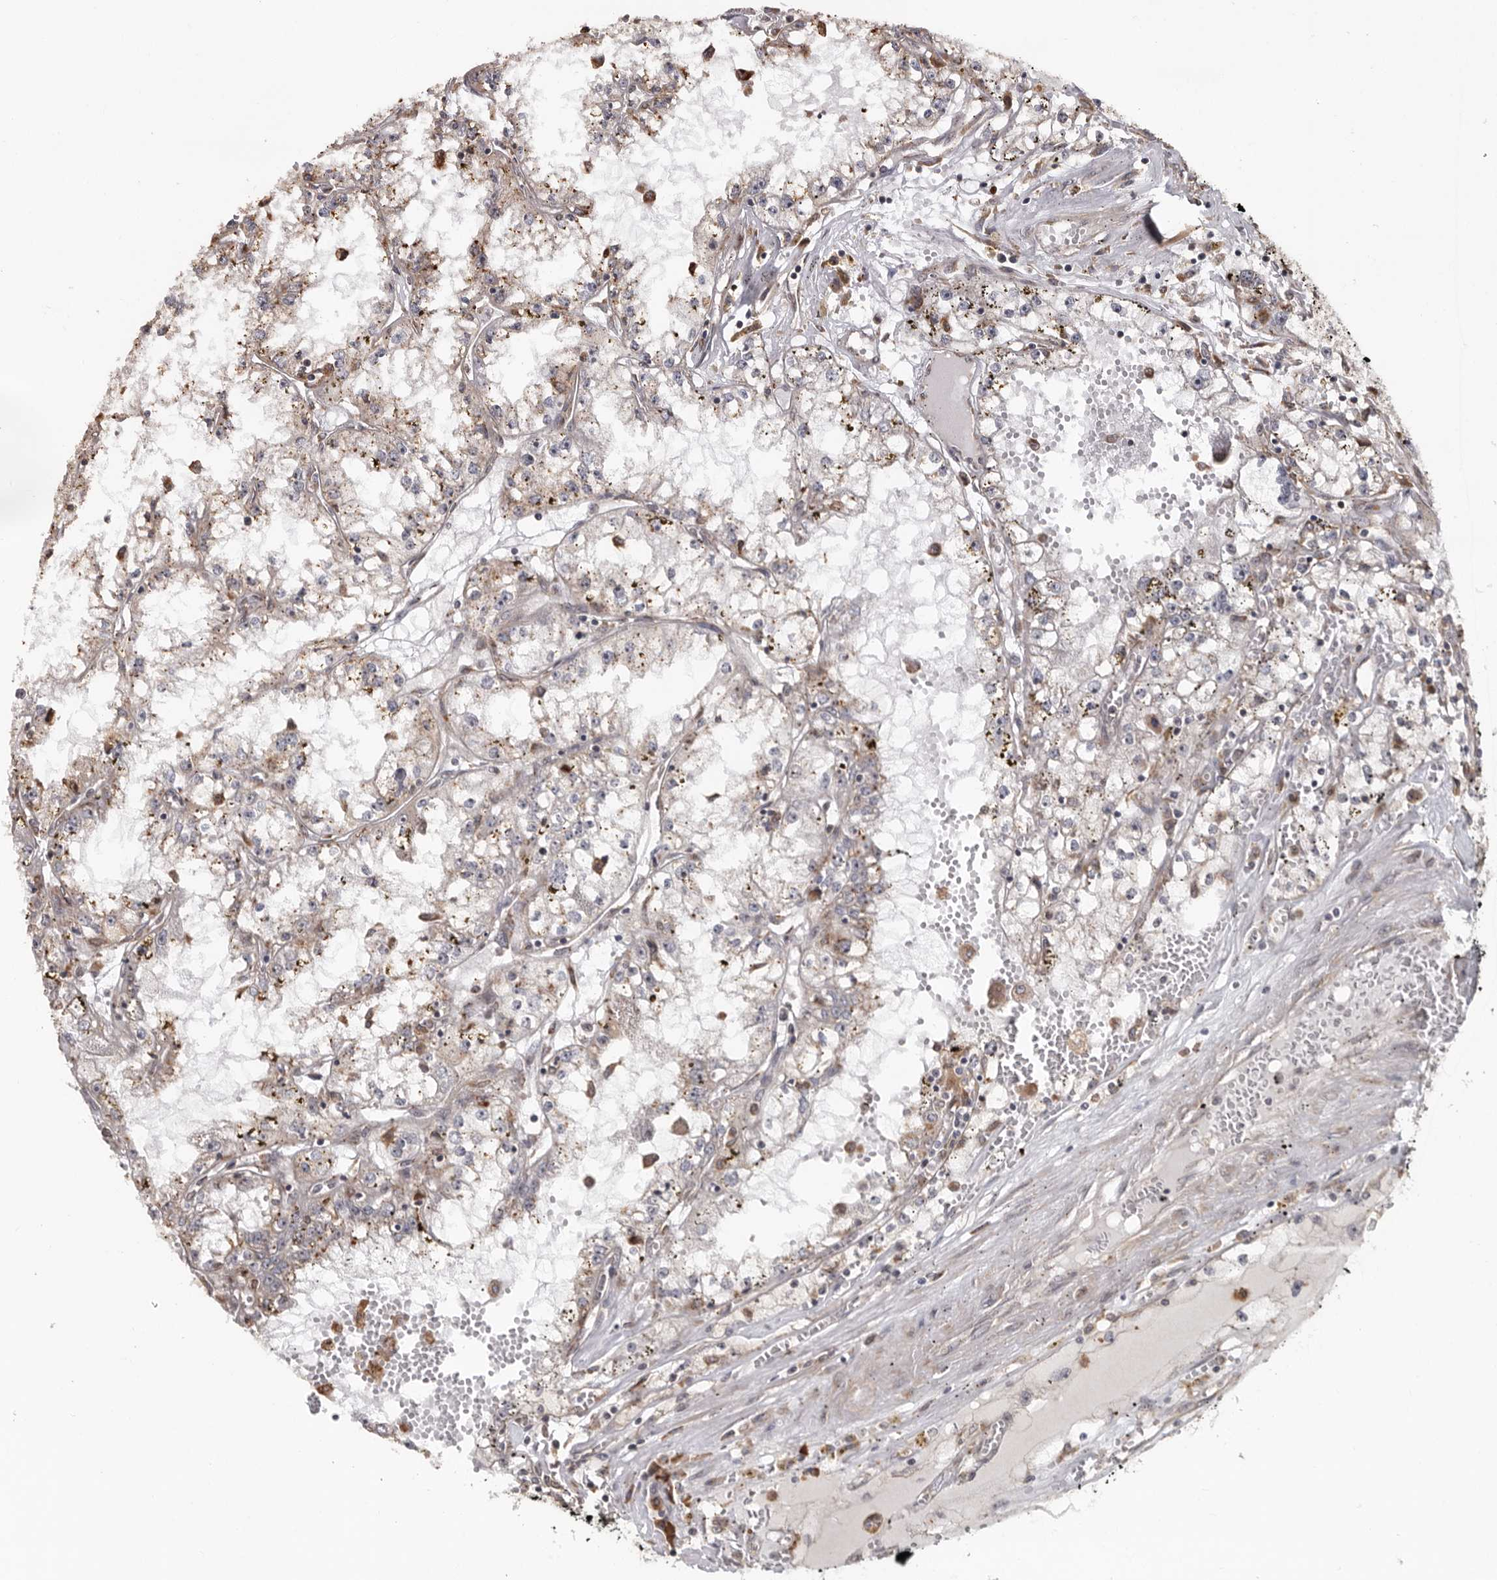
{"staining": {"intensity": "negative", "quantity": "none", "location": "none"}, "tissue": "renal cancer", "cell_type": "Tumor cells", "image_type": "cancer", "snomed": [{"axis": "morphology", "description": "Adenocarcinoma, NOS"}, {"axis": "topography", "description": "Kidney"}], "caption": "Adenocarcinoma (renal) was stained to show a protein in brown. There is no significant expression in tumor cells. Nuclei are stained in blue.", "gene": "ZNF83", "patient": {"sex": "male", "age": 56}}